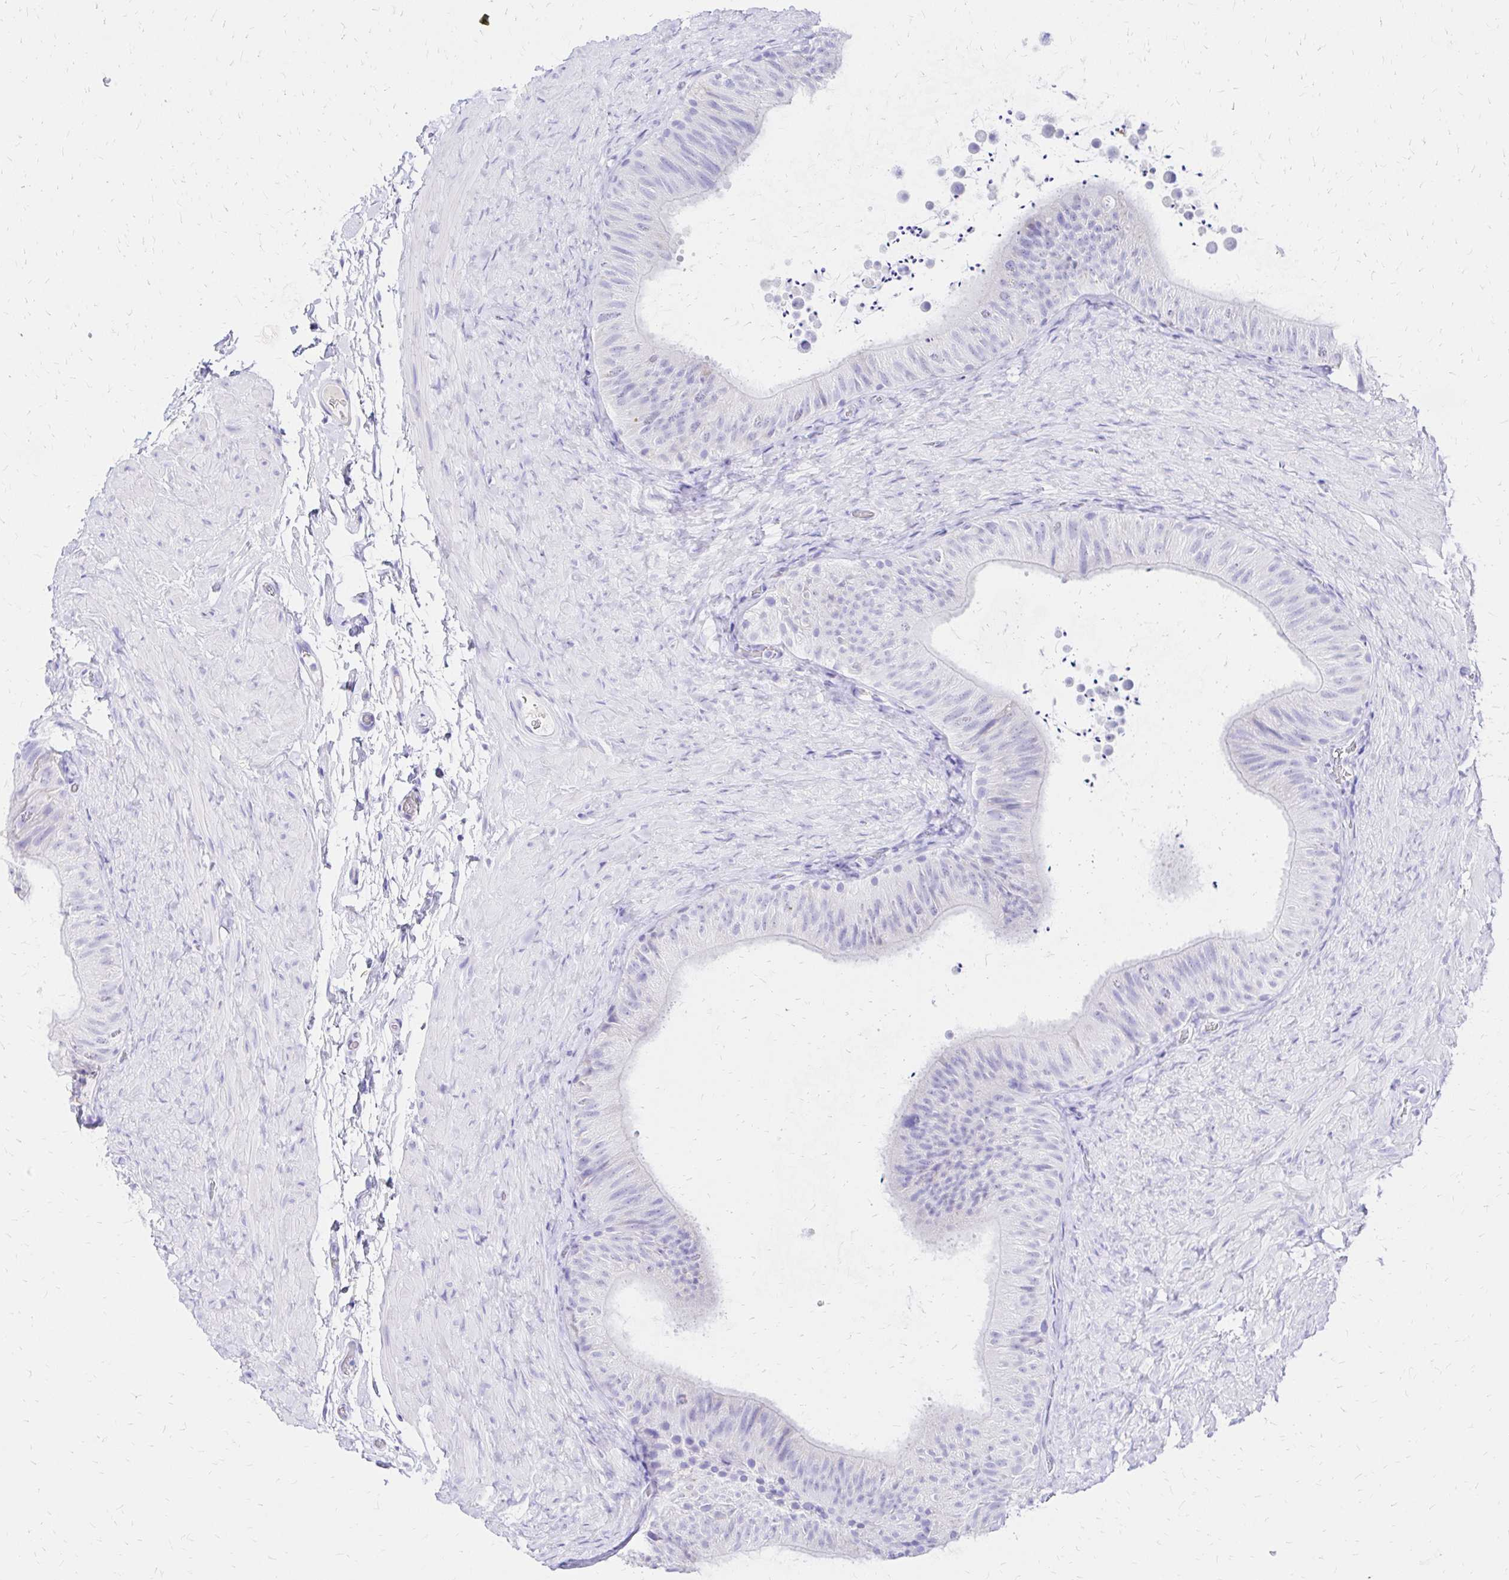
{"staining": {"intensity": "negative", "quantity": "none", "location": "none"}, "tissue": "epididymis", "cell_type": "Glandular cells", "image_type": "normal", "snomed": [{"axis": "morphology", "description": "Normal tissue, NOS"}, {"axis": "topography", "description": "Epididymis, spermatic cord, NOS"}, {"axis": "topography", "description": "Epididymis"}], "caption": "This is an immunohistochemistry (IHC) micrograph of benign epididymis. There is no positivity in glandular cells.", "gene": "S100G", "patient": {"sex": "male", "age": 31}}